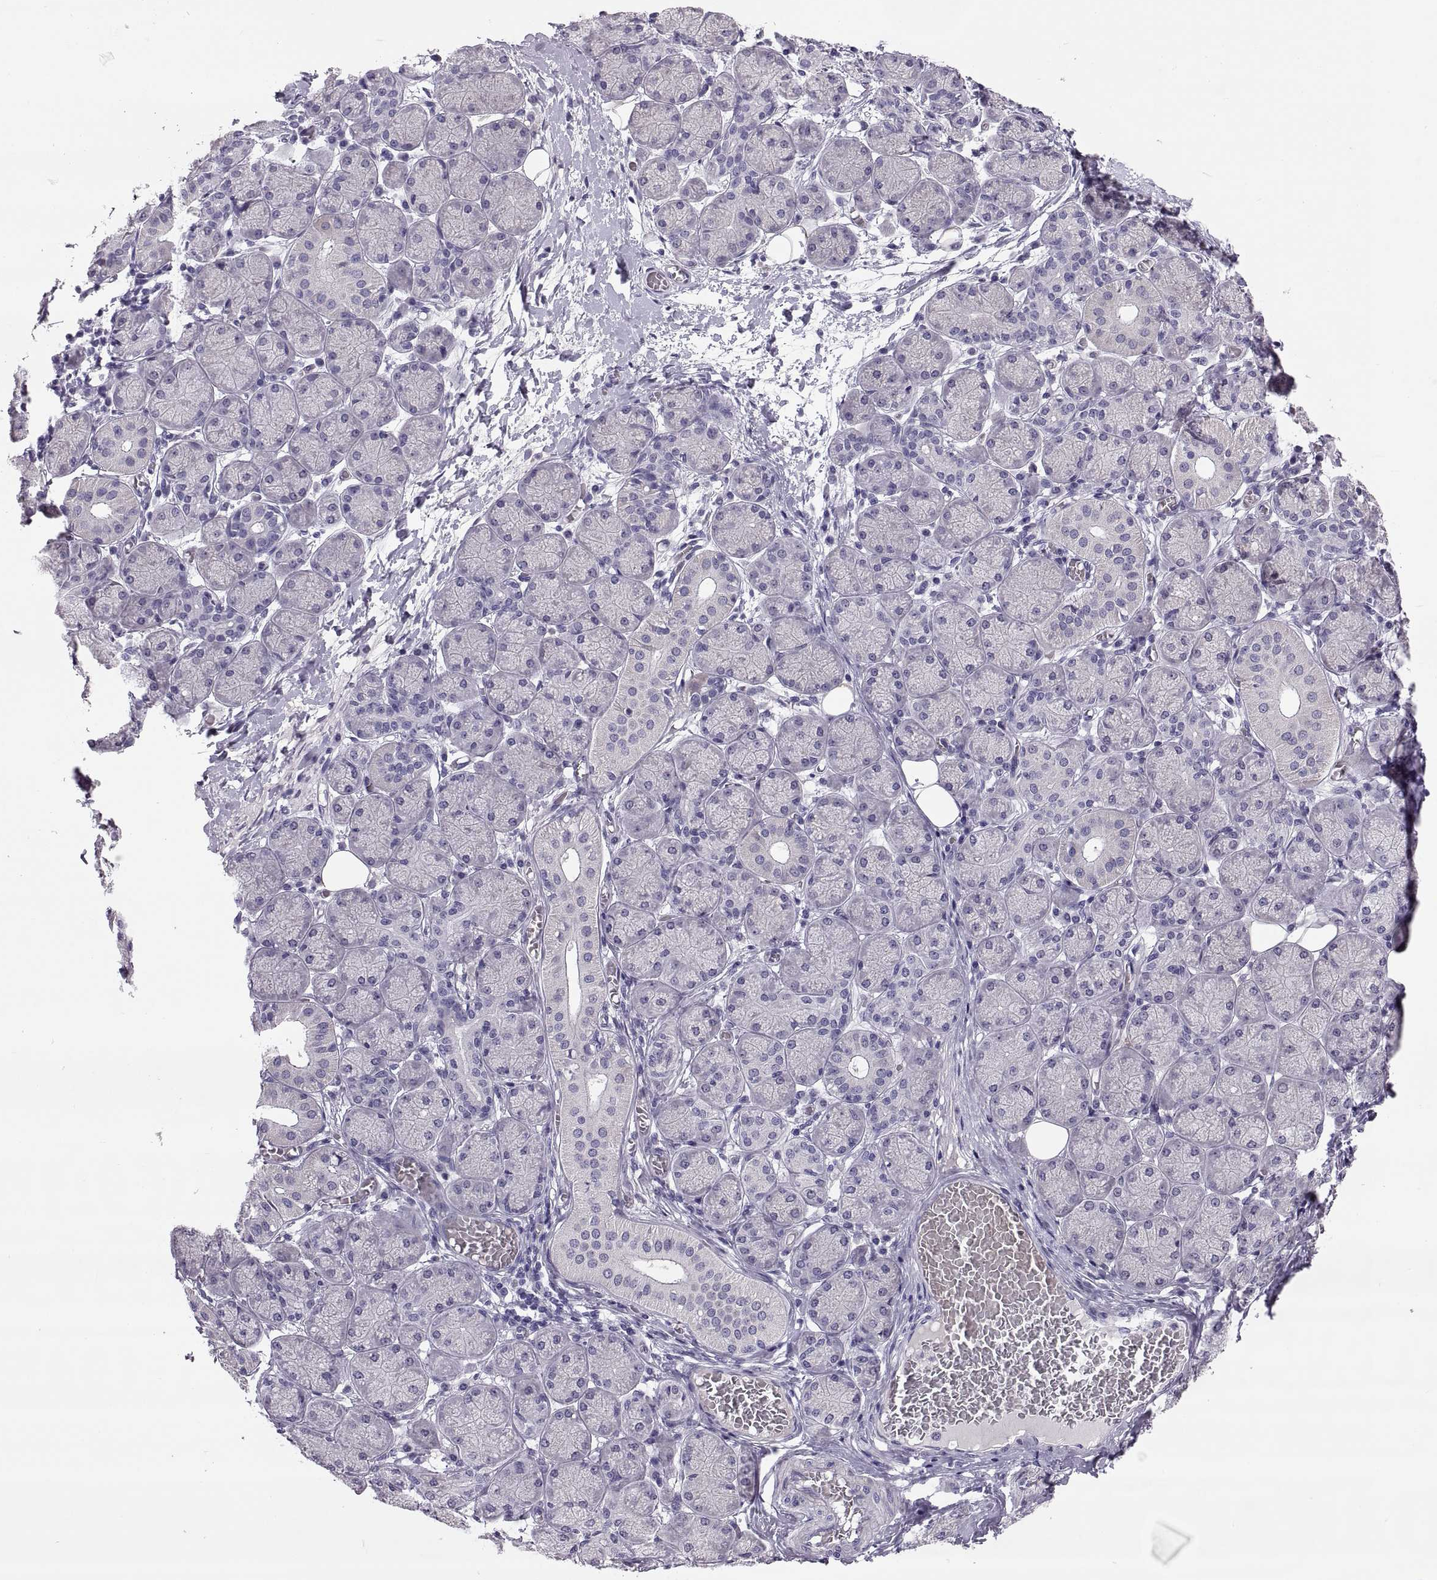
{"staining": {"intensity": "negative", "quantity": "none", "location": "none"}, "tissue": "salivary gland", "cell_type": "Glandular cells", "image_type": "normal", "snomed": [{"axis": "morphology", "description": "Normal tissue, NOS"}, {"axis": "topography", "description": "Salivary gland"}, {"axis": "topography", "description": "Peripheral nerve tissue"}], "caption": "This is a micrograph of IHC staining of benign salivary gland, which shows no positivity in glandular cells.", "gene": "VSX2", "patient": {"sex": "female", "age": 24}}